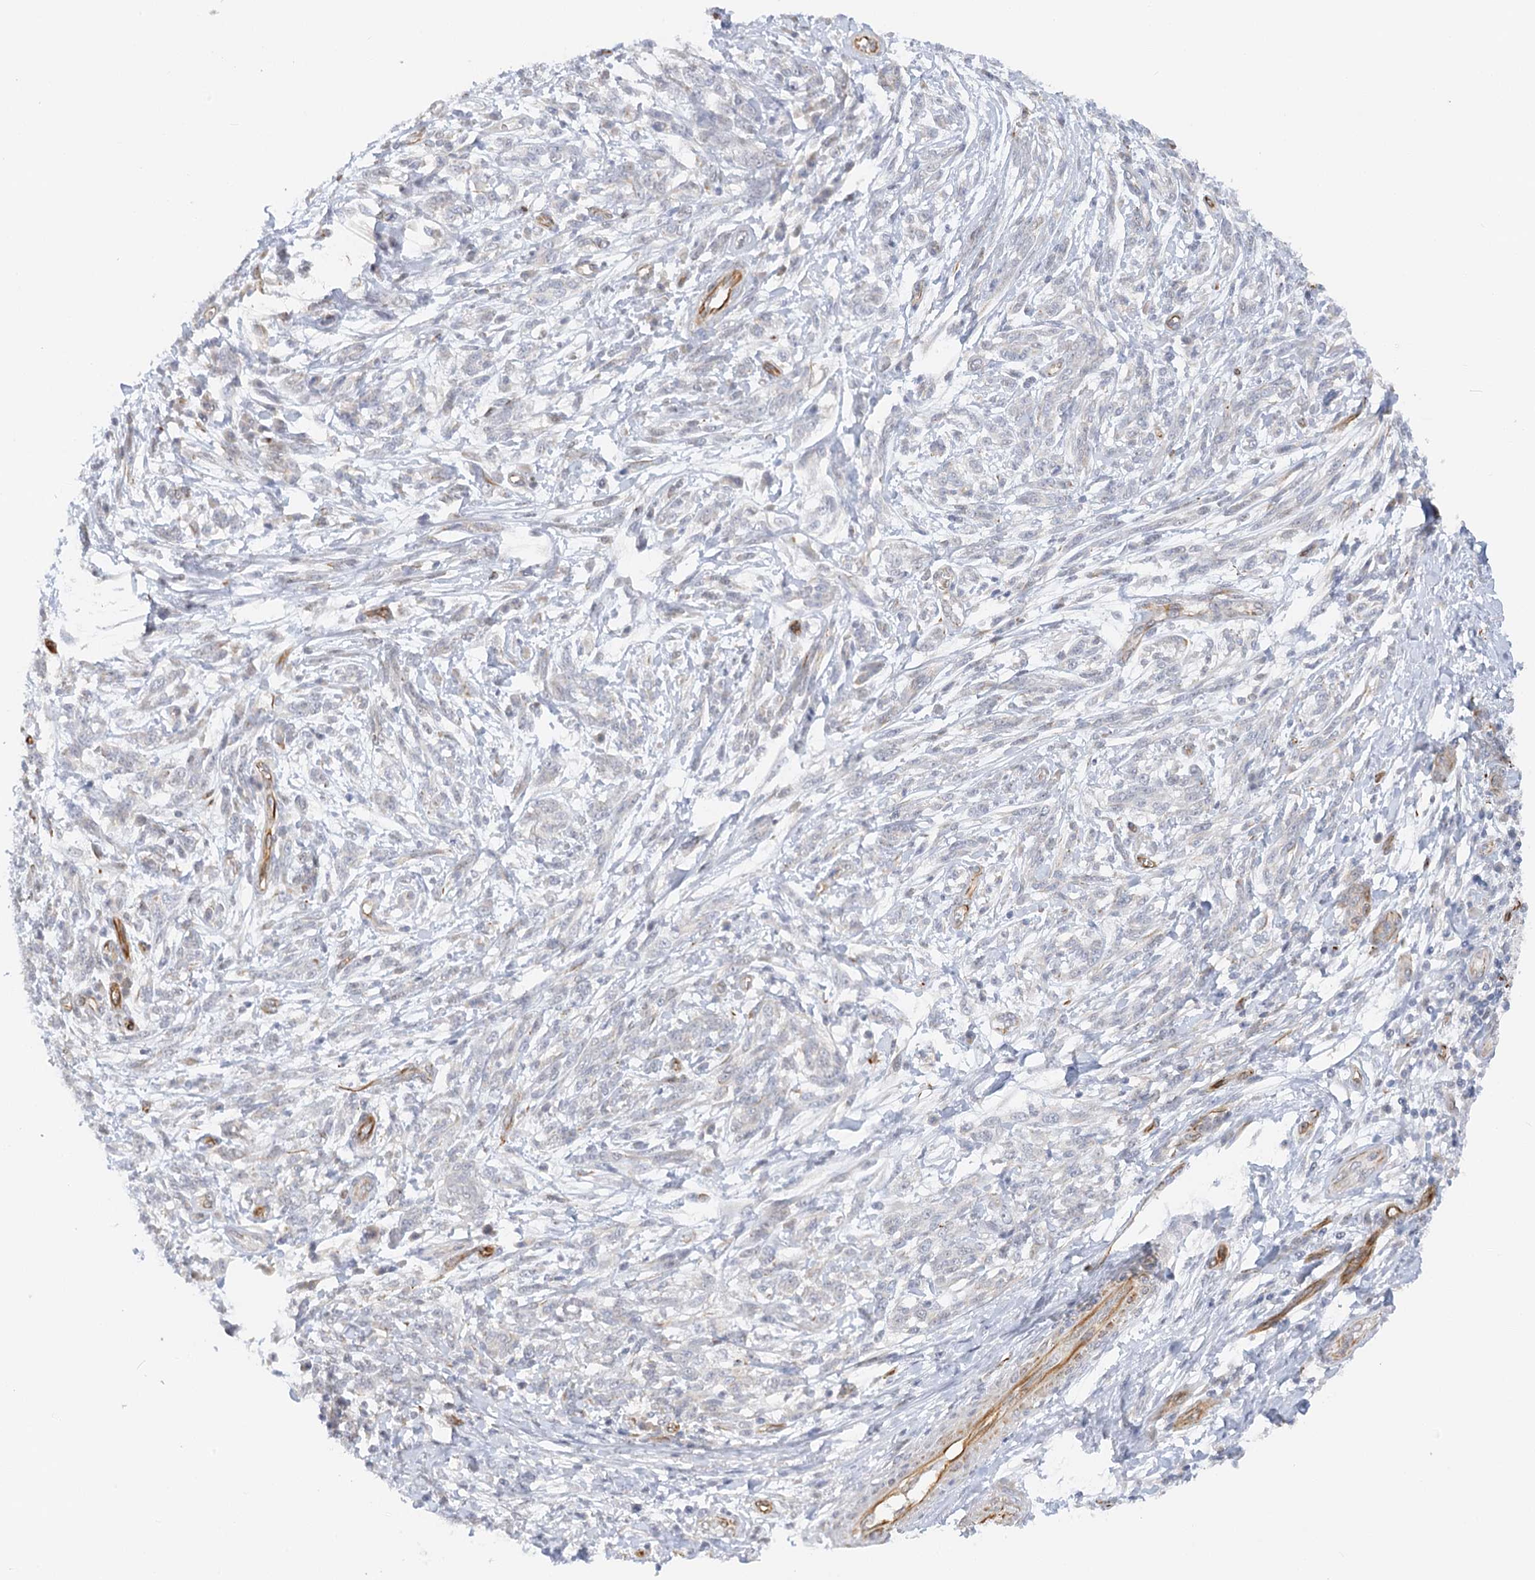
{"staining": {"intensity": "negative", "quantity": "none", "location": "none"}, "tissue": "melanoma", "cell_type": "Tumor cells", "image_type": "cancer", "snomed": [{"axis": "morphology", "description": "Malignant melanoma, NOS"}, {"axis": "topography", "description": "Skin"}], "caption": "Tumor cells are negative for brown protein staining in malignant melanoma.", "gene": "NELL2", "patient": {"sex": "male", "age": 49}}